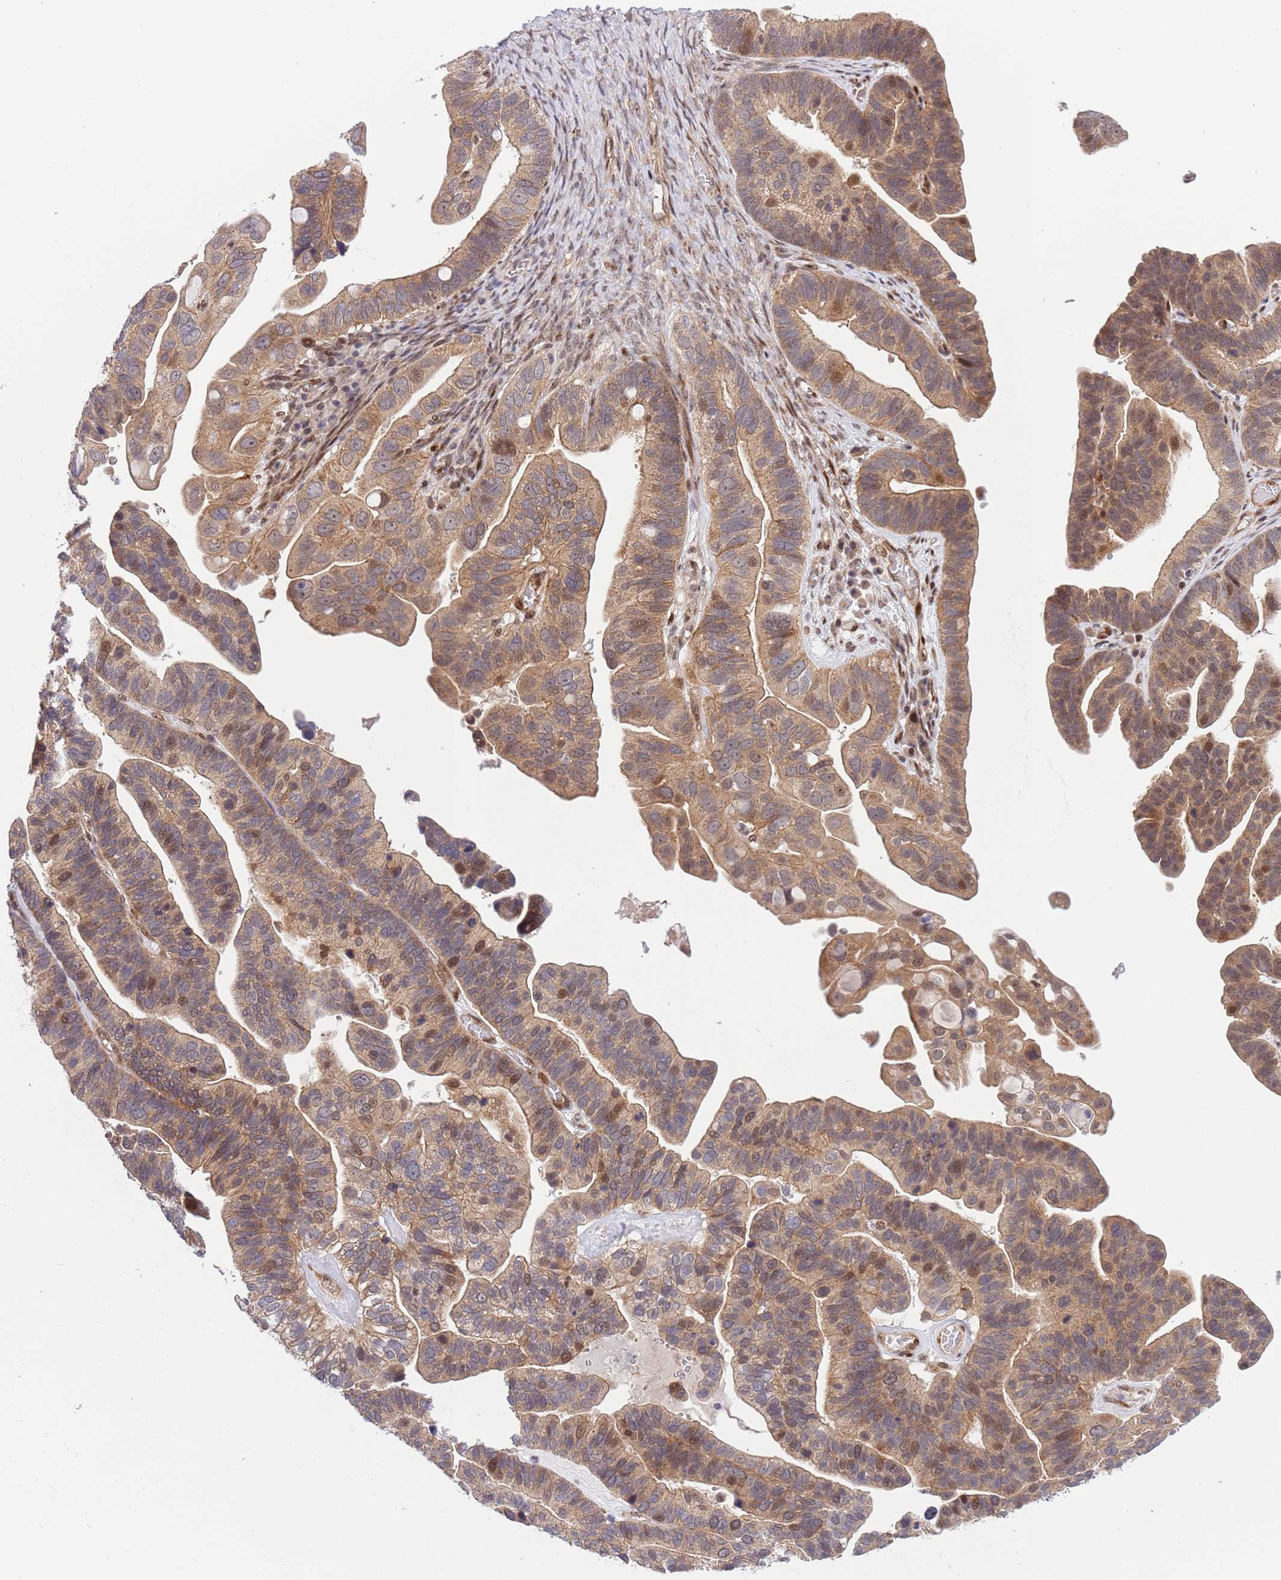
{"staining": {"intensity": "moderate", "quantity": "25%-75%", "location": "cytoplasmic/membranous,nuclear"}, "tissue": "ovarian cancer", "cell_type": "Tumor cells", "image_type": "cancer", "snomed": [{"axis": "morphology", "description": "Cystadenocarcinoma, serous, NOS"}, {"axis": "topography", "description": "Ovary"}], "caption": "A brown stain shows moderate cytoplasmic/membranous and nuclear expression of a protein in human serous cystadenocarcinoma (ovarian) tumor cells.", "gene": "TBX10", "patient": {"sex": "female", "age": 56}}